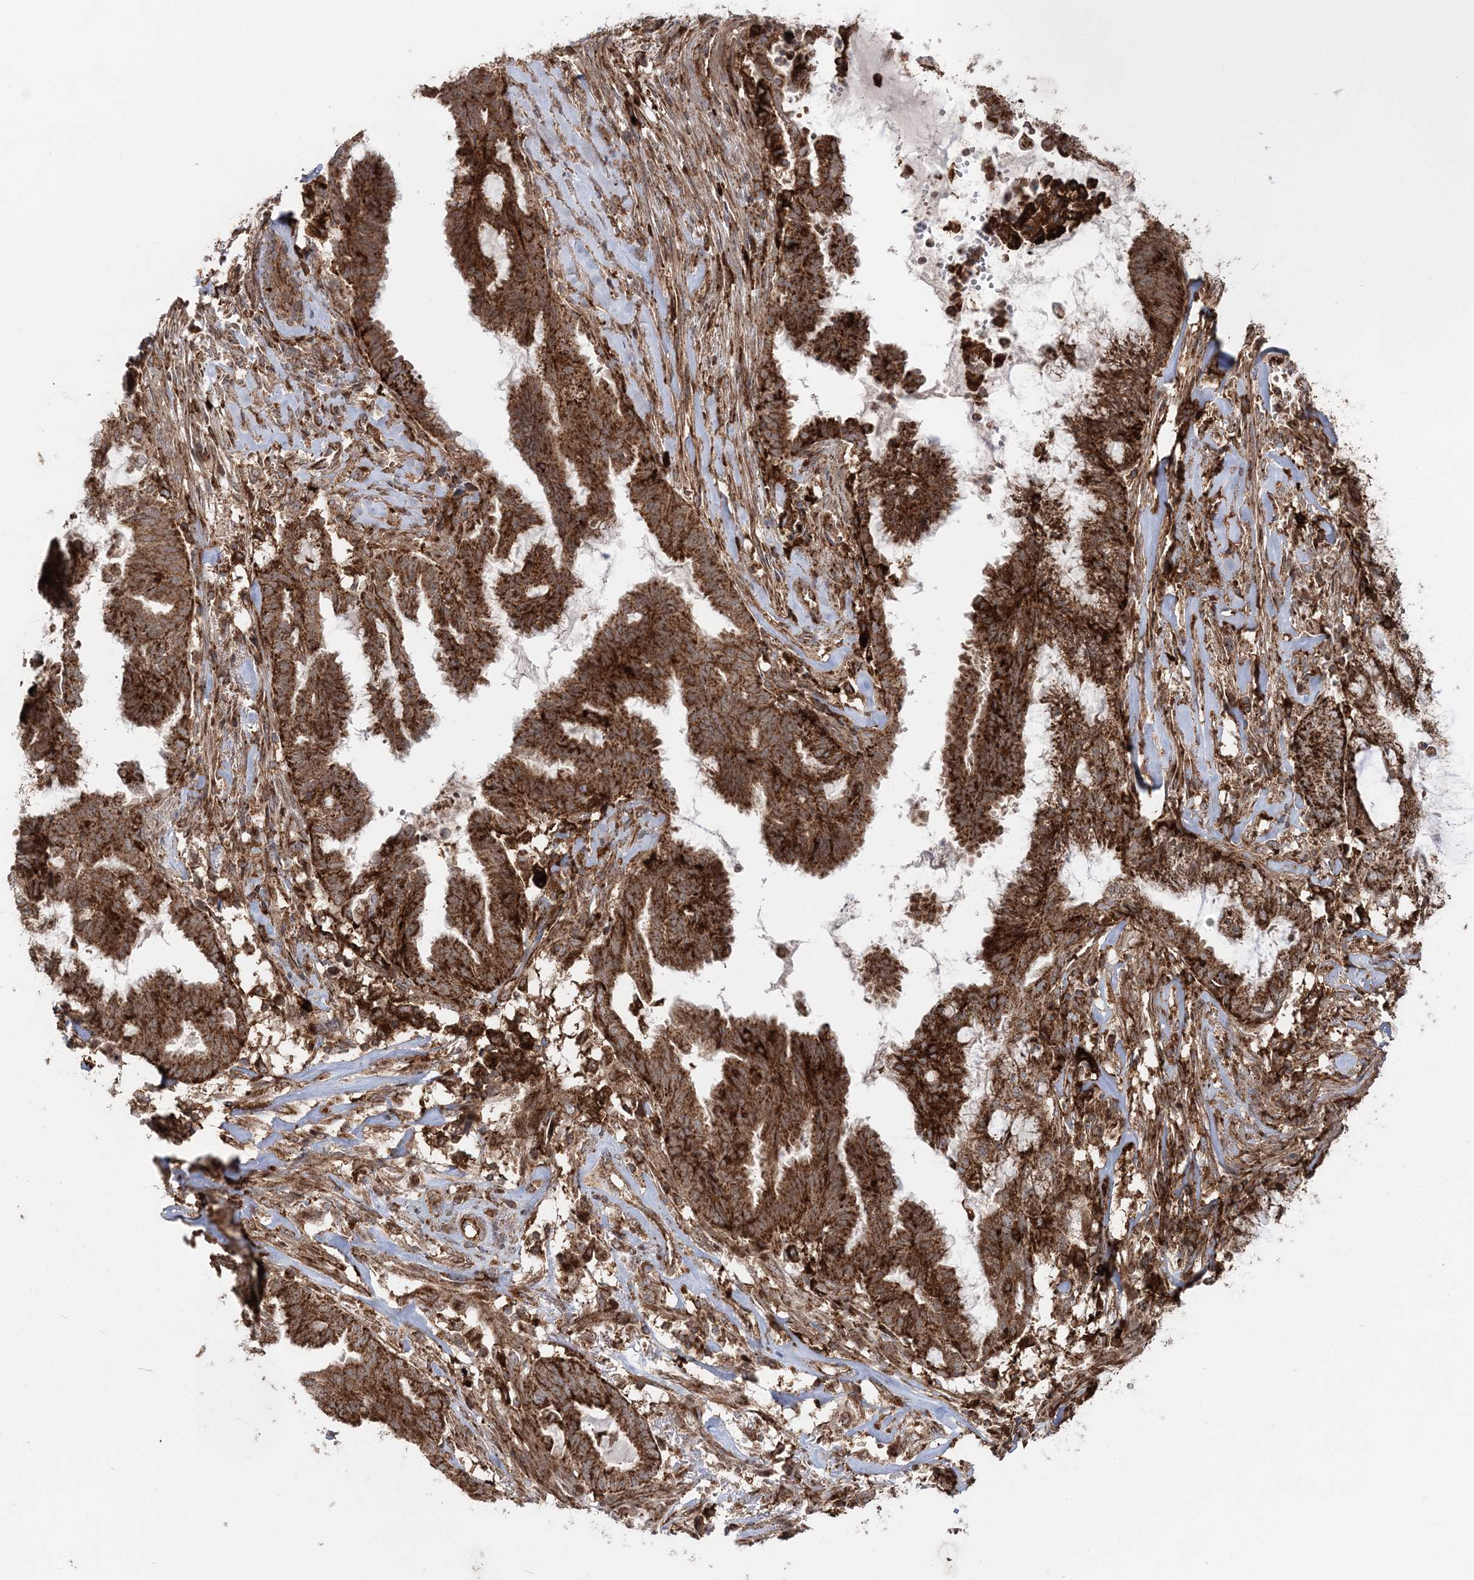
{"staining": {"intensity": "strong", "quantity": ">75%", "location": "cytoplasmic/membranous"}, "tissue": "endometrial cancer", "cell_type": "Tumor cells", "image_type": "cancer", "snomed": [{"axis": "morphology", "description": "Adenocarcinoma, NOS"}, {"axis": "topography", "description": "Endometrium"}], "caption": "Immunohistochemistry (IHC) histopathology image of neoplastic tissue: endometrial cancer stained using immunohistochemistry (IHC) demonstrates high levels of strong protein expression localized specifically in the cytoplasmic/membranous of tumor cells, appearing as a cytoplasmic/membranous brown color.", "gene": "LRPPRC", "patient": {"sex": "female", "age": 86}}